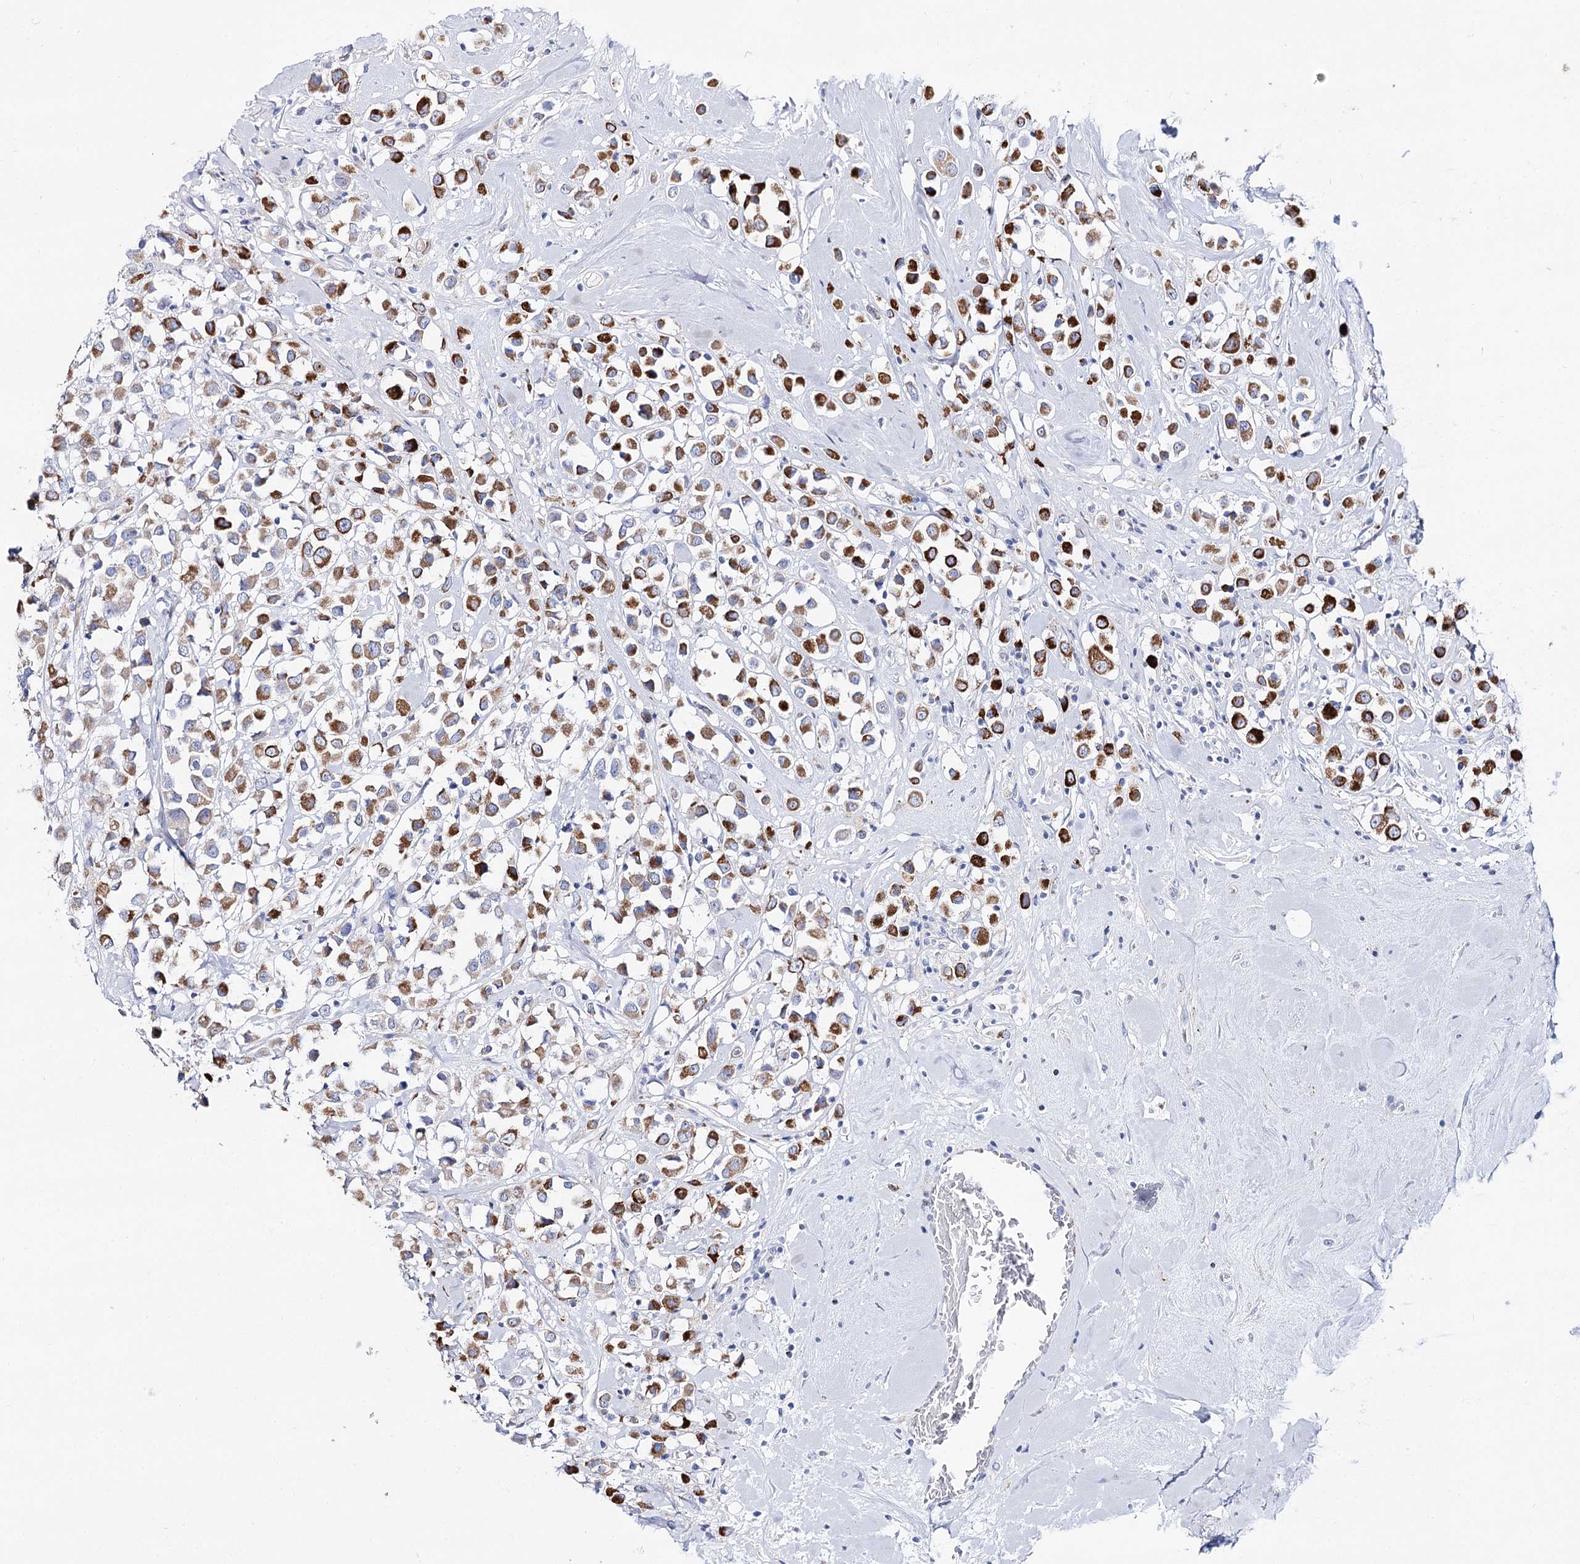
{"staining": {"intensity": "moderate", "quantity": "25%-75%", "location": "cytoplasmic/membranous"}, "tissue": "breast cancer", "cell_type": "Tumor cells", "image_type": "cancer", "snomed": [{"axis": "morphology", "description": "Duct carcinoma"}, {"axis": "topography", "description": "Breast"}], "caption": "High-magnification brightfield microscopy of breast invasive ductal carcinoma stained with DAB (3,3'-diaminobenzidine) (brown) and counterstained with hematoxylin (blue). tumor cells exhibit moderate cytoplasmic/membranous positivity is appreciated in about25%-75% of cells.", "gene": "SLC3A1", "patient": {"sex": "female", "age": 61}}